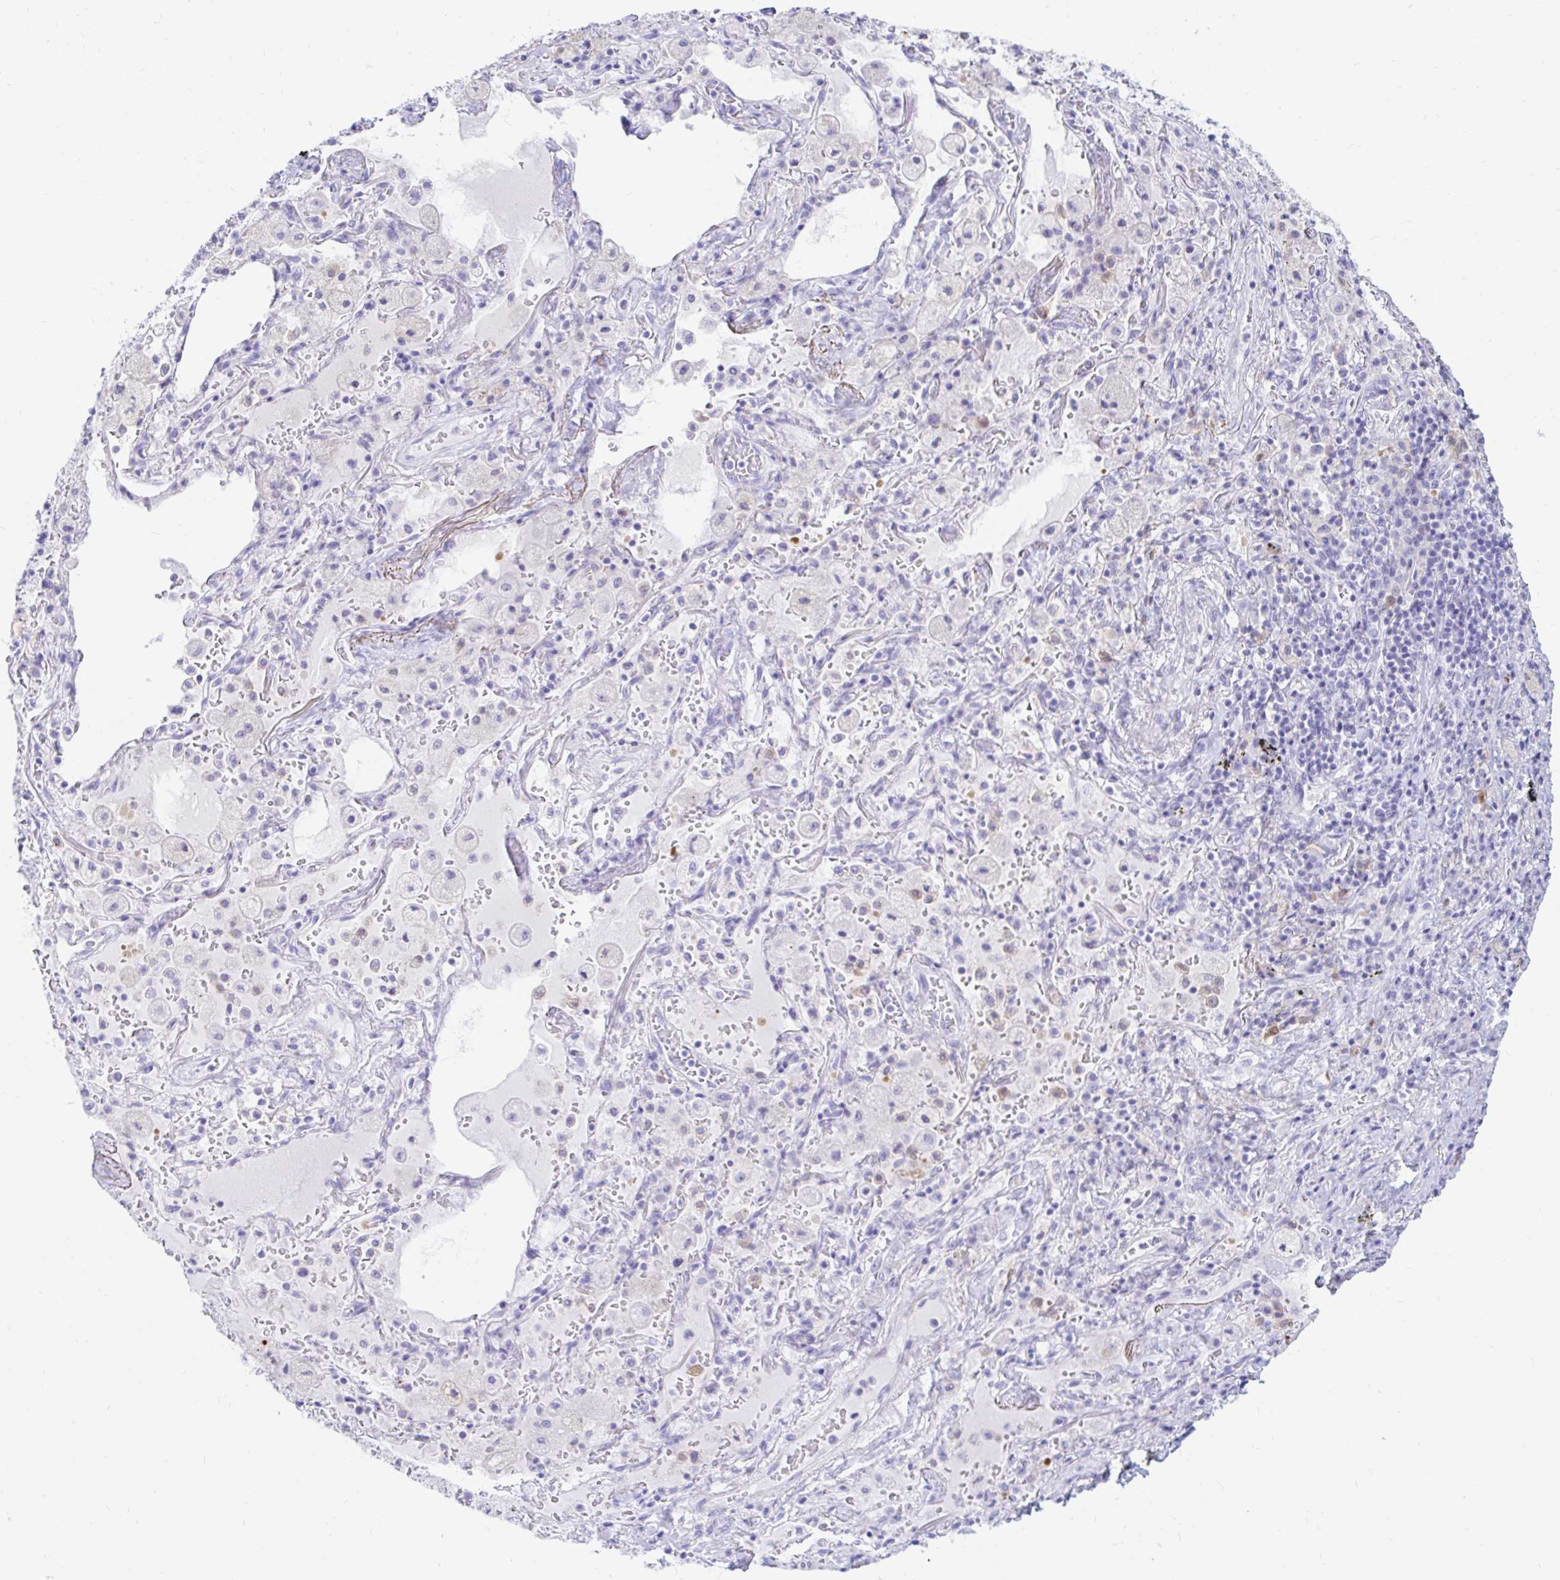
{"staining": {"intensity": "negative", "quantity": "none", "location": "none"}, "tissue": "adipose tissue", "cell_type": "Adipocytes", "image_type": "normal", "snomed": [{"axis": "morphology", "description": "Normal tissue, NOS"}, {"axis": "topography", "description": "Cartilage tissue"}, {"axis": "topography", "description": "Bronchus"}], "caption": "The IHC histopathology image has no significant positivity in adipocytes of adipose tissue. The staining is performed using DAB brown chromogen with nuclei counter-stained in using hematoxylin.", "gene": "PPP1R1B", "patient": {"sex": "male", "age": 64}}